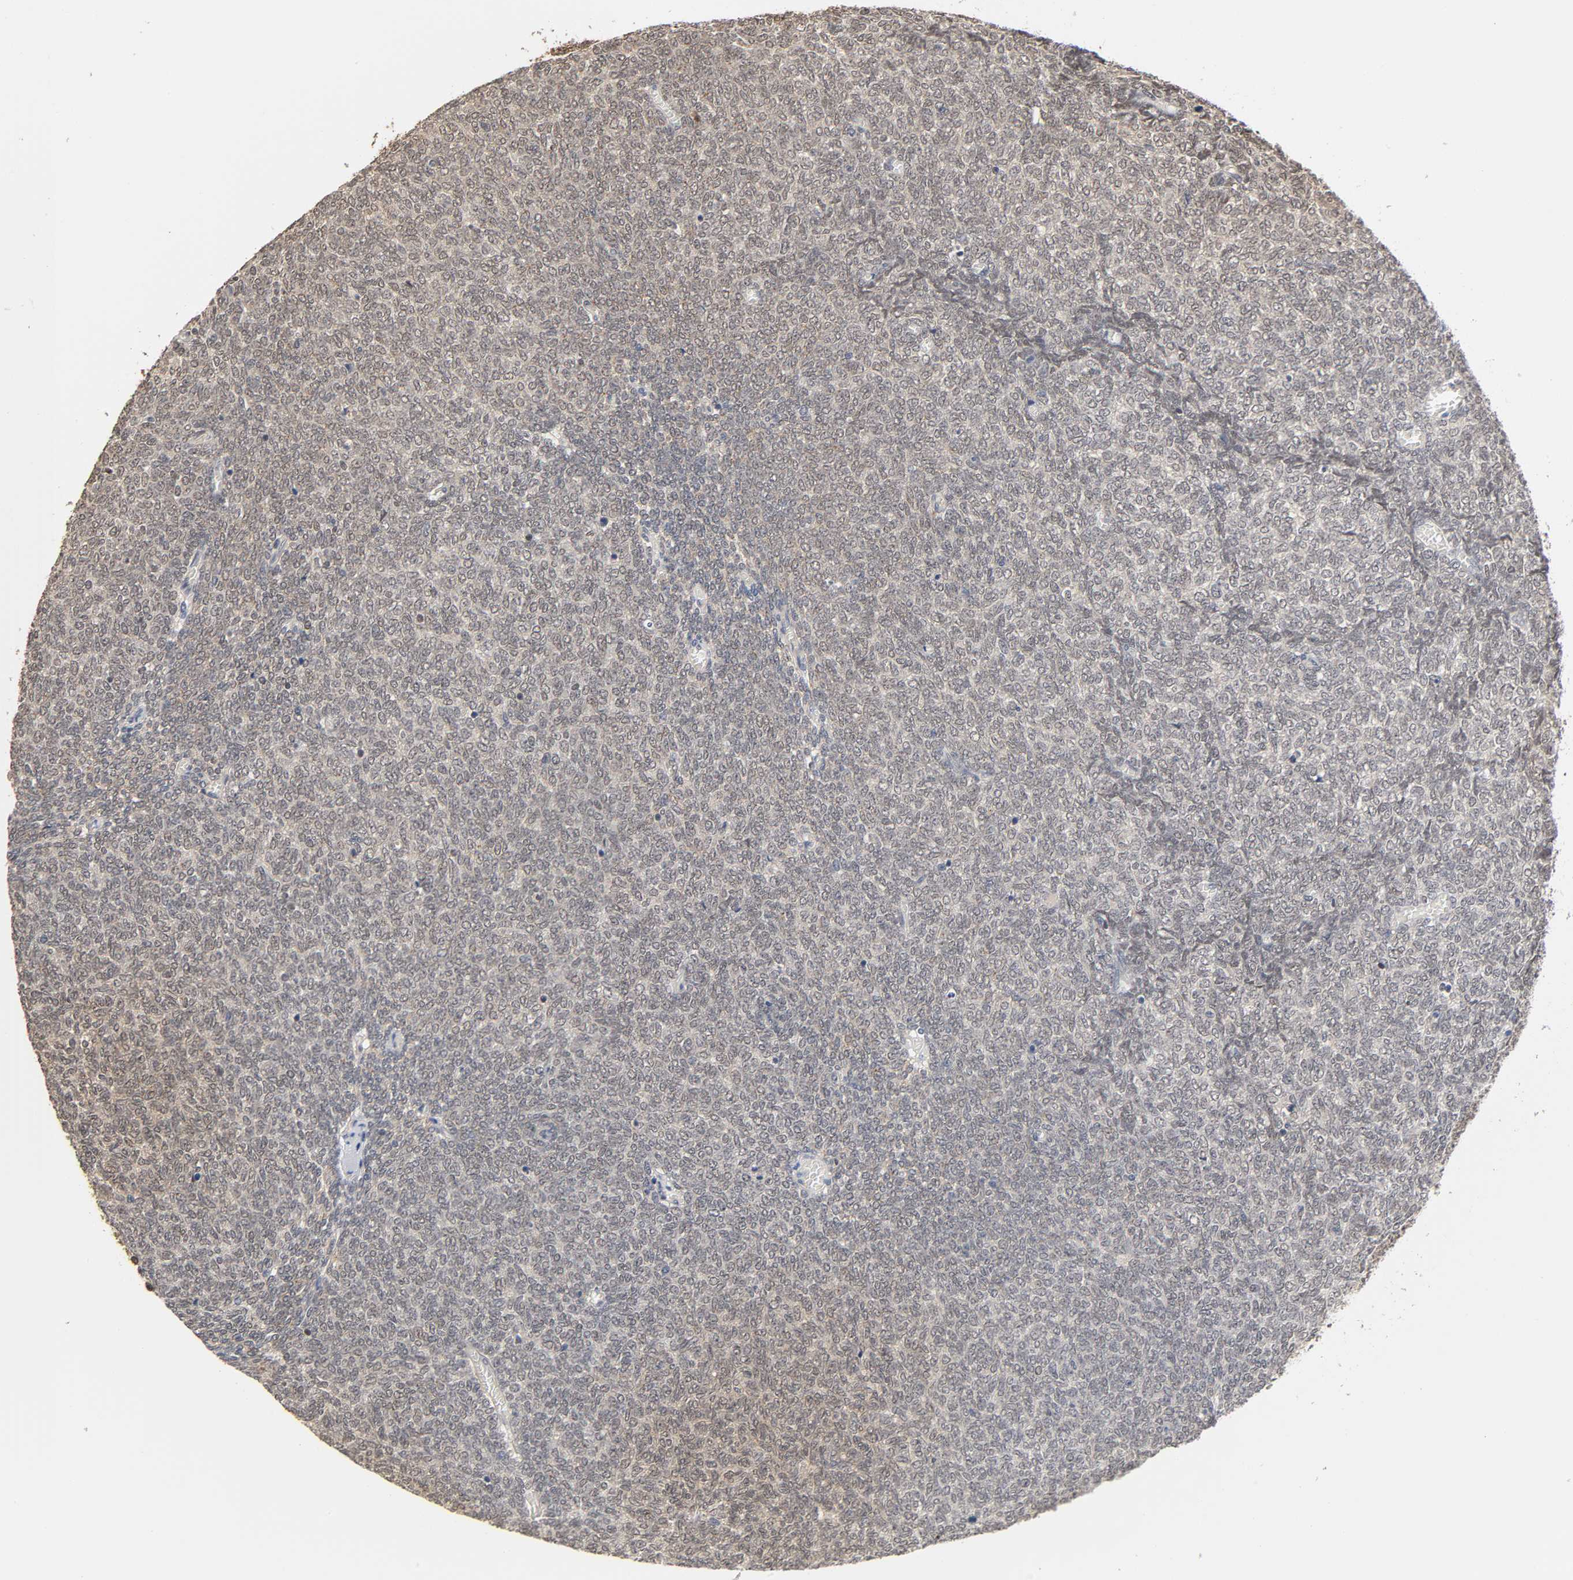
{"staining": {"intensity": "weak", "quantity": "25%-75%", "location": "cytoplasmic/membranous,nuclear"}, "tissue": "renal cancer", "cell_type": "Tumor cells", "image_type": "cancer", "snomed": [{"axis": "morphology", "description": "Neoplasm, malignant, NOS"}, {"axis": "topography", "description": "Kidney"}], "caption": "A photomicrograph showing weak cytoplasmic/membranous and nuclear positivity in approximately 25%-75% of tumor cells in renal cancer (neoplasm (malignant)), as visualized by brown immunohistochemical staining.", "gene": "HTR1E", "patient": {"sex": "male", "age": 28}}